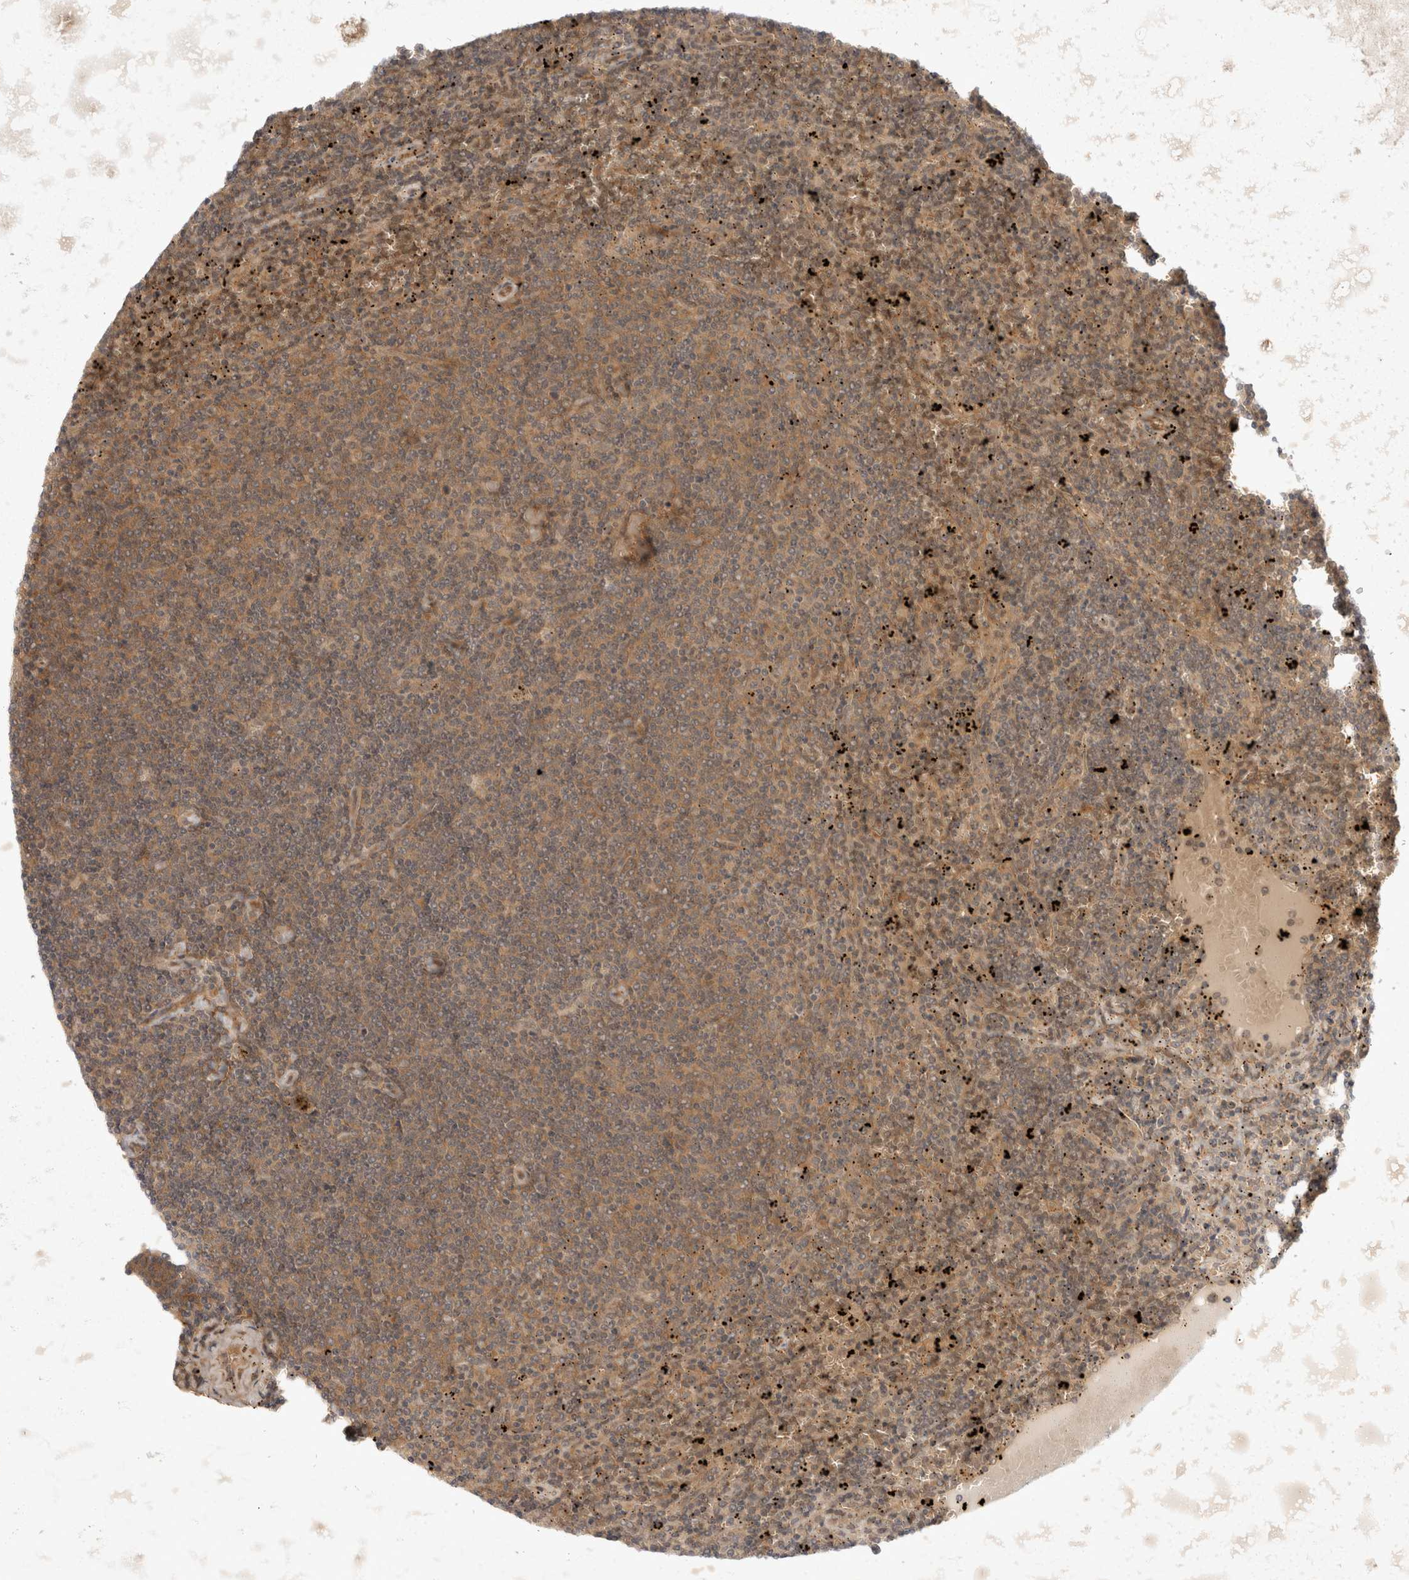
{"staining": {"intensity": "weak", "quantity": ">75%", "location": "cytoplasmic/membranous"}, "tissue": "lymphoma", "cell_type": "Tumor cells", "image_type": "cancer", "snomed": [{"axis": "morphology", "description": "Malignant lymphoma, non-Hodgkin's type, Low grade"}, {"axis": "topography", "description": "Spleen"}], "caption": "A high-resolution image shows immunohistochemistry (IHC) staining of lymphoma, which displays weak cytoplasmic/membranous expression in about >75% of tumor cells. The staining is performed using DAB (3,3'-diaminobenzidine) brown chromogen to label protein expression. The nuclei are counter-stained blue using hematoxylin.", "gene": "EIF4G3", "patient": {"sex": "female", "age": 50}}